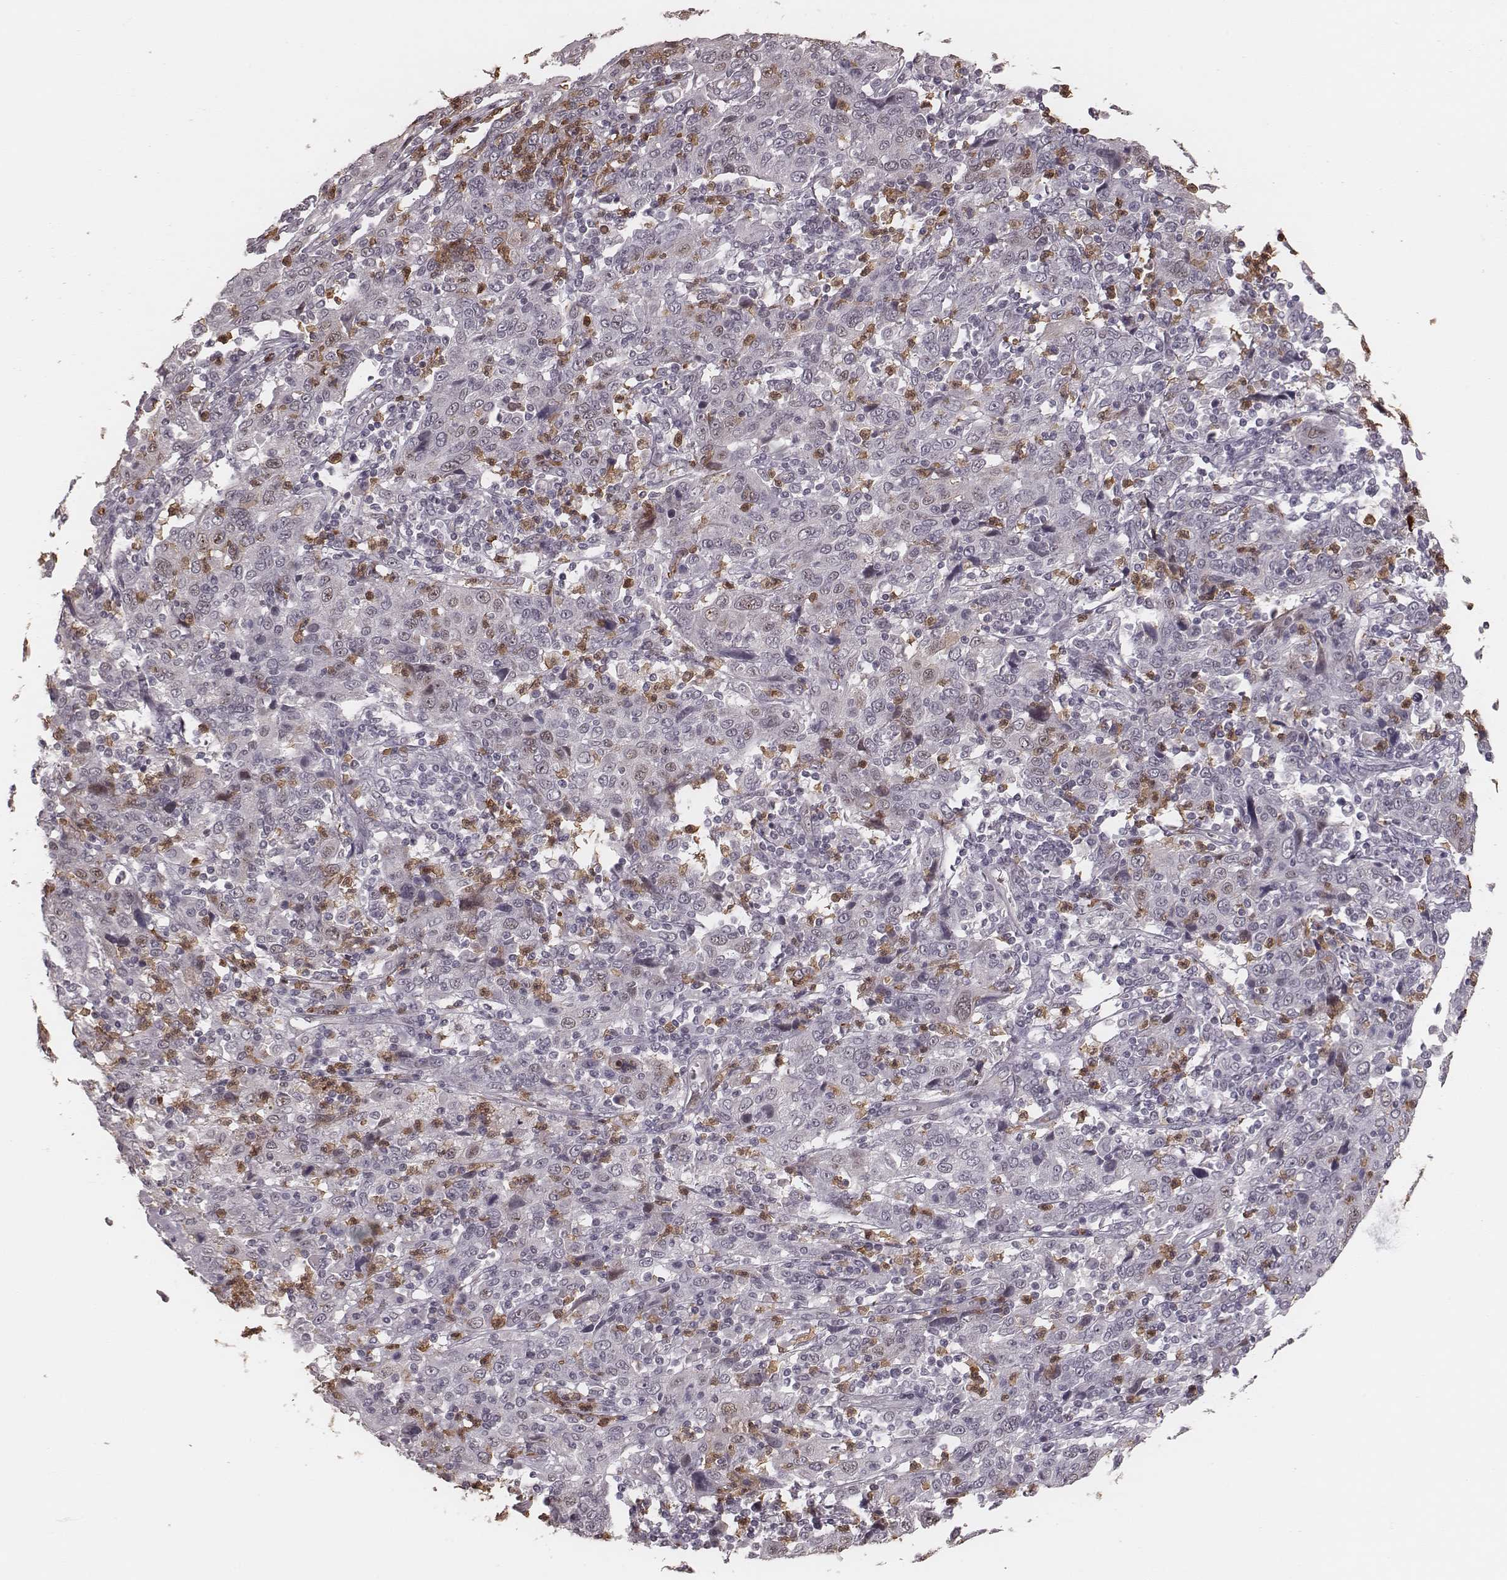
{"staining": {"intensity": "negative", "quantity": "none", "location": "none"}, "tissue": "cervical cancer", "cell_type": "Tumor cells", "image_type": "cancer", "snomed": [{"axis": "morphology", "description": "Squamous cell carcinoma, NOS"}, {"axis": "topography", "description": "Cervix"}], "caption": "This photomicrograph is of cervical squamous cell carcinoma stained with immunohistochemistry (IHC) to label a protein in brown with the nuclei are counter-stained blue. There is no positivity in tumor cells.", "gene": "KITLG", "patient": {"sex": "female", "age": 46}}